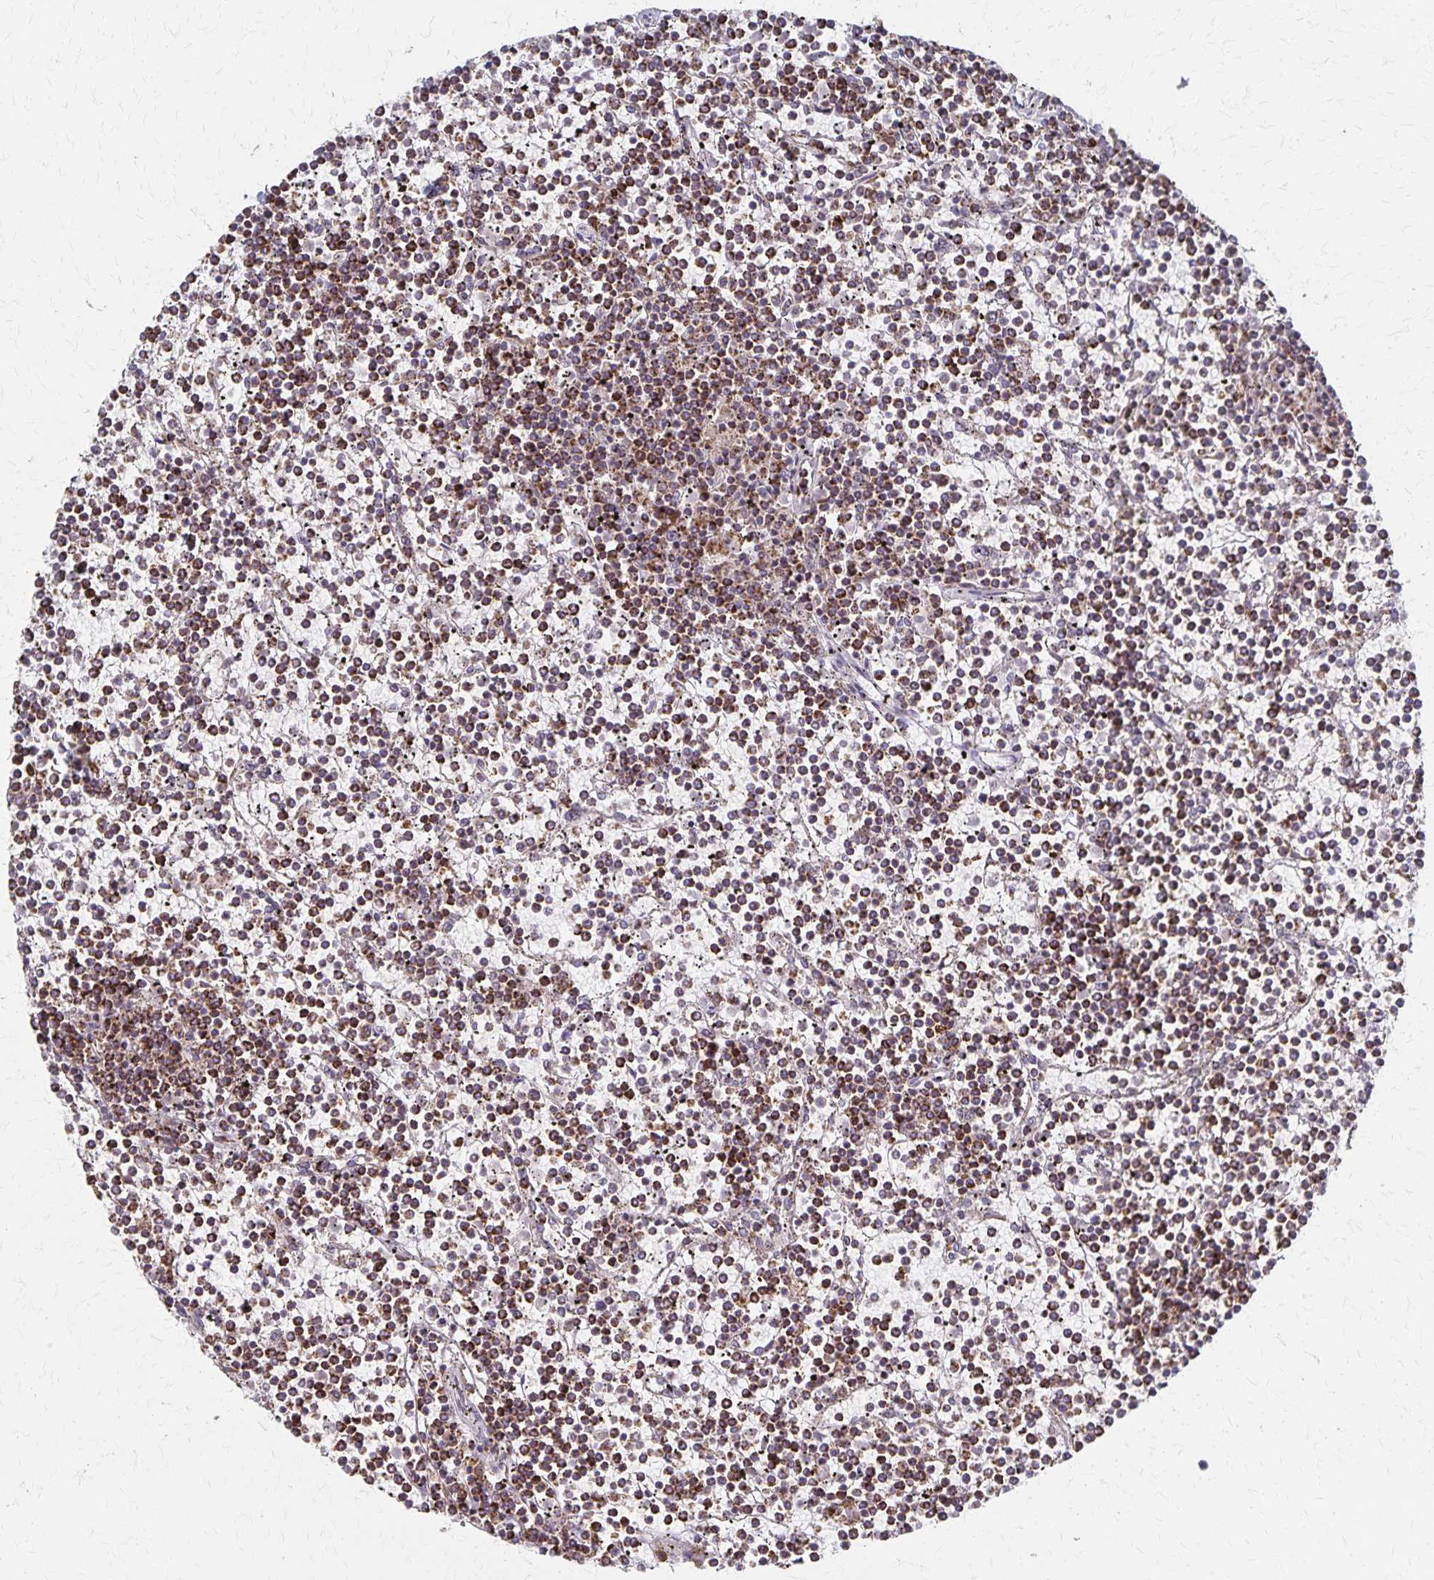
{"staining": {"intensity": "strong", "quantity": ">75%", "location": "cytoplasmic/membranous"}, "tissue": "lymphoma", "cell_type": "Tumor cells", "image_type": "cancer", "snomed": [{"axis": "morphology", "description": "Malignant lymphoma, non-Hodgkin's type, Low grade"}, {"axis": "topography", "description": "Spleen"}], "caption": "A high-resolution micrograph shows IHC staining of malignant lymphoma, non-Hodgkin's type (low-grade), which displays strong cytoplasmic/membranous expression in about >75% of tumor cells.", "gene": "DYRK4", "patient": {"sex": "female", "age": 19}}